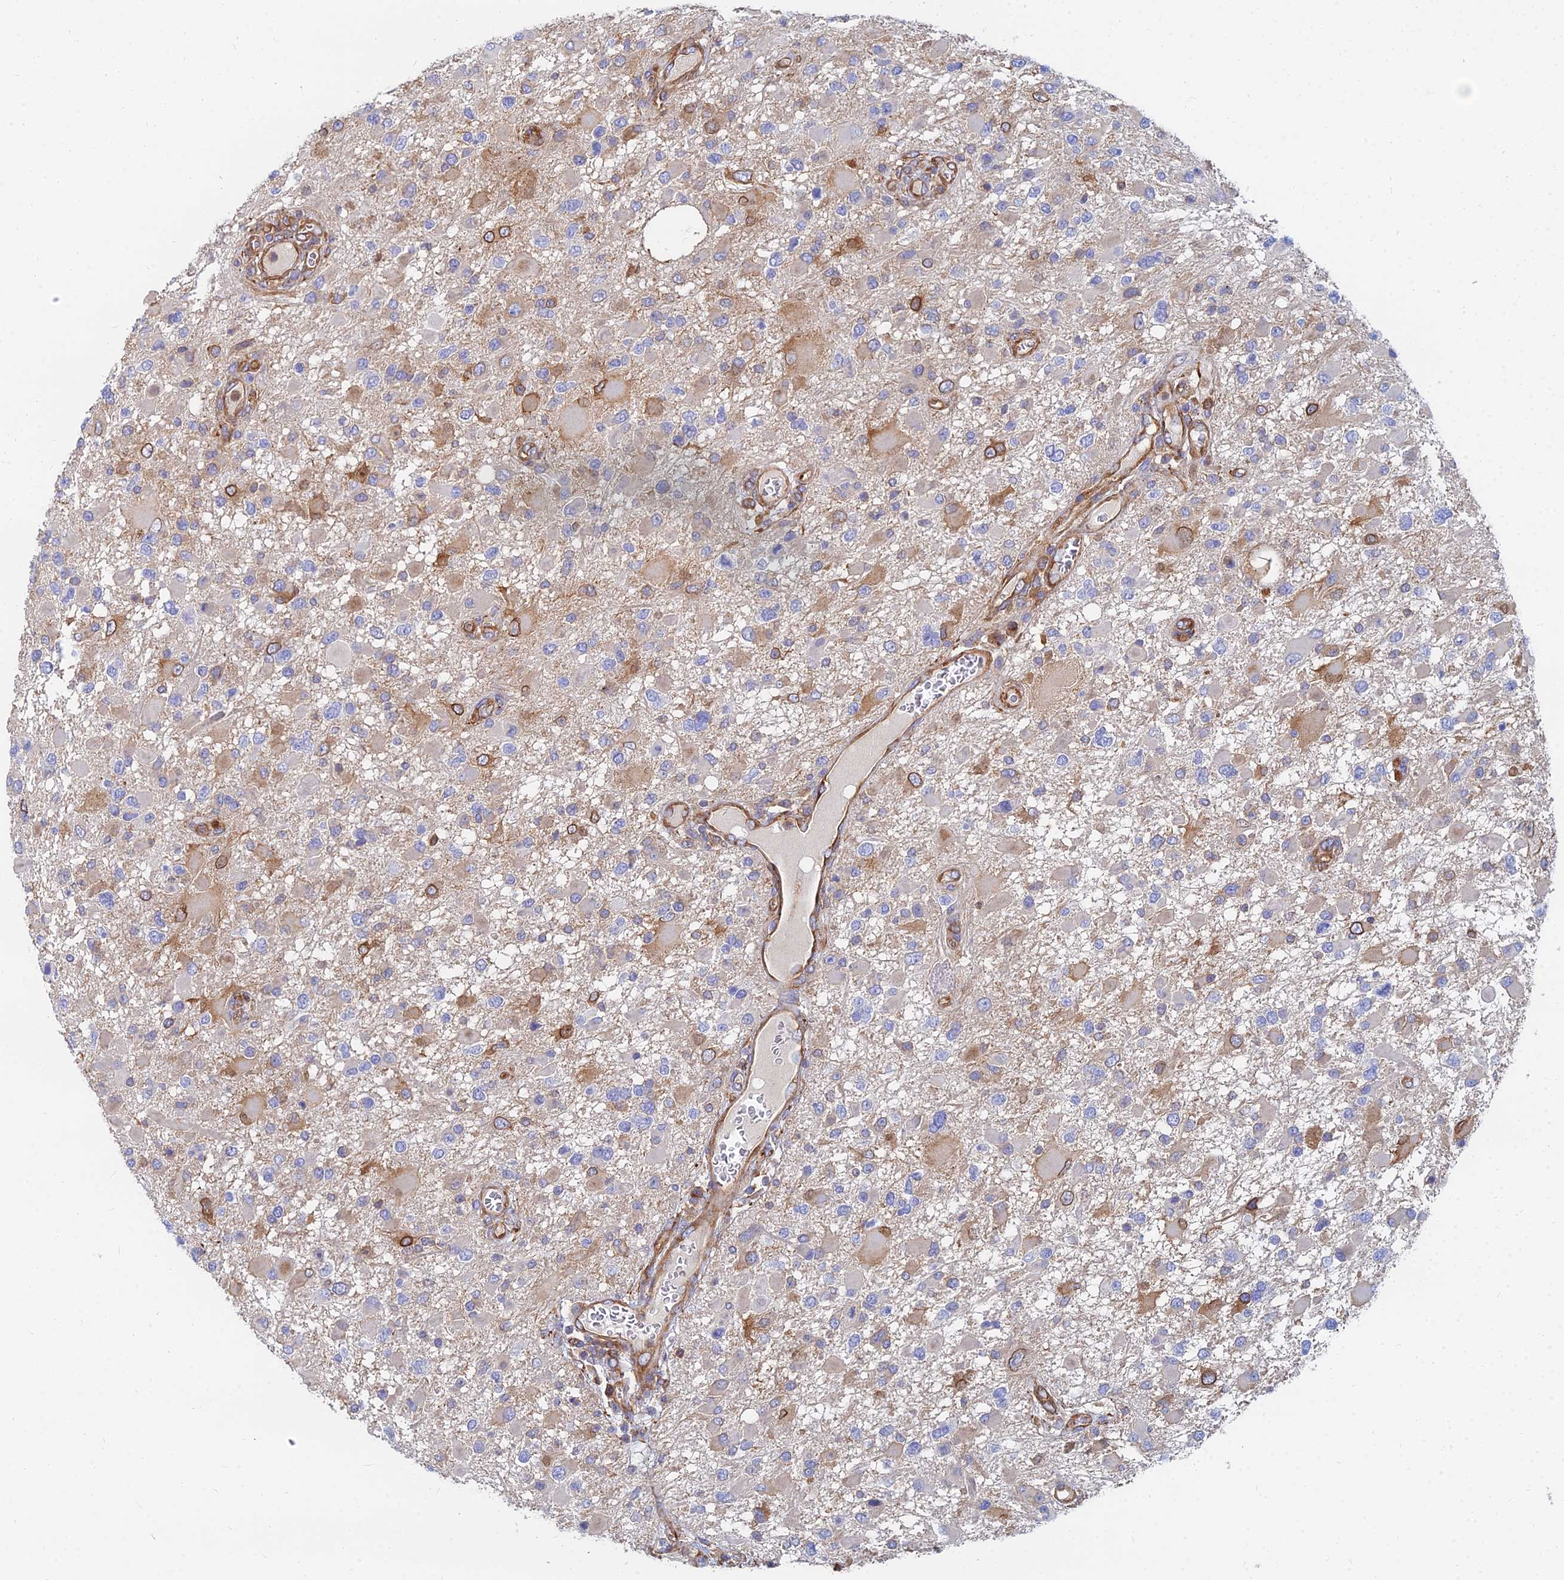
{"staining": {"intensity": "moderate", "quantity": "<25%", "location": "cytoplasmic/membranous"}, "tissue": "glioma", "cell_type": "Tumor cells", "image_type": "cancer", "snomed": [{"axis": "morphology", "description": "Glioma, malignant, High grade"}, {"axis": "topography", "description": "Brain"}], "caption": "A photomicrograph of high-grade glioma (malignant) stained for a protein exhibits moderate cytoplasmic/membranous brown staining in tumor cells. (Brightfield microscopy of DAB IHC at high magnification).", "gene": "GPR42", "patient": {"sex": "male", "age": 53}}